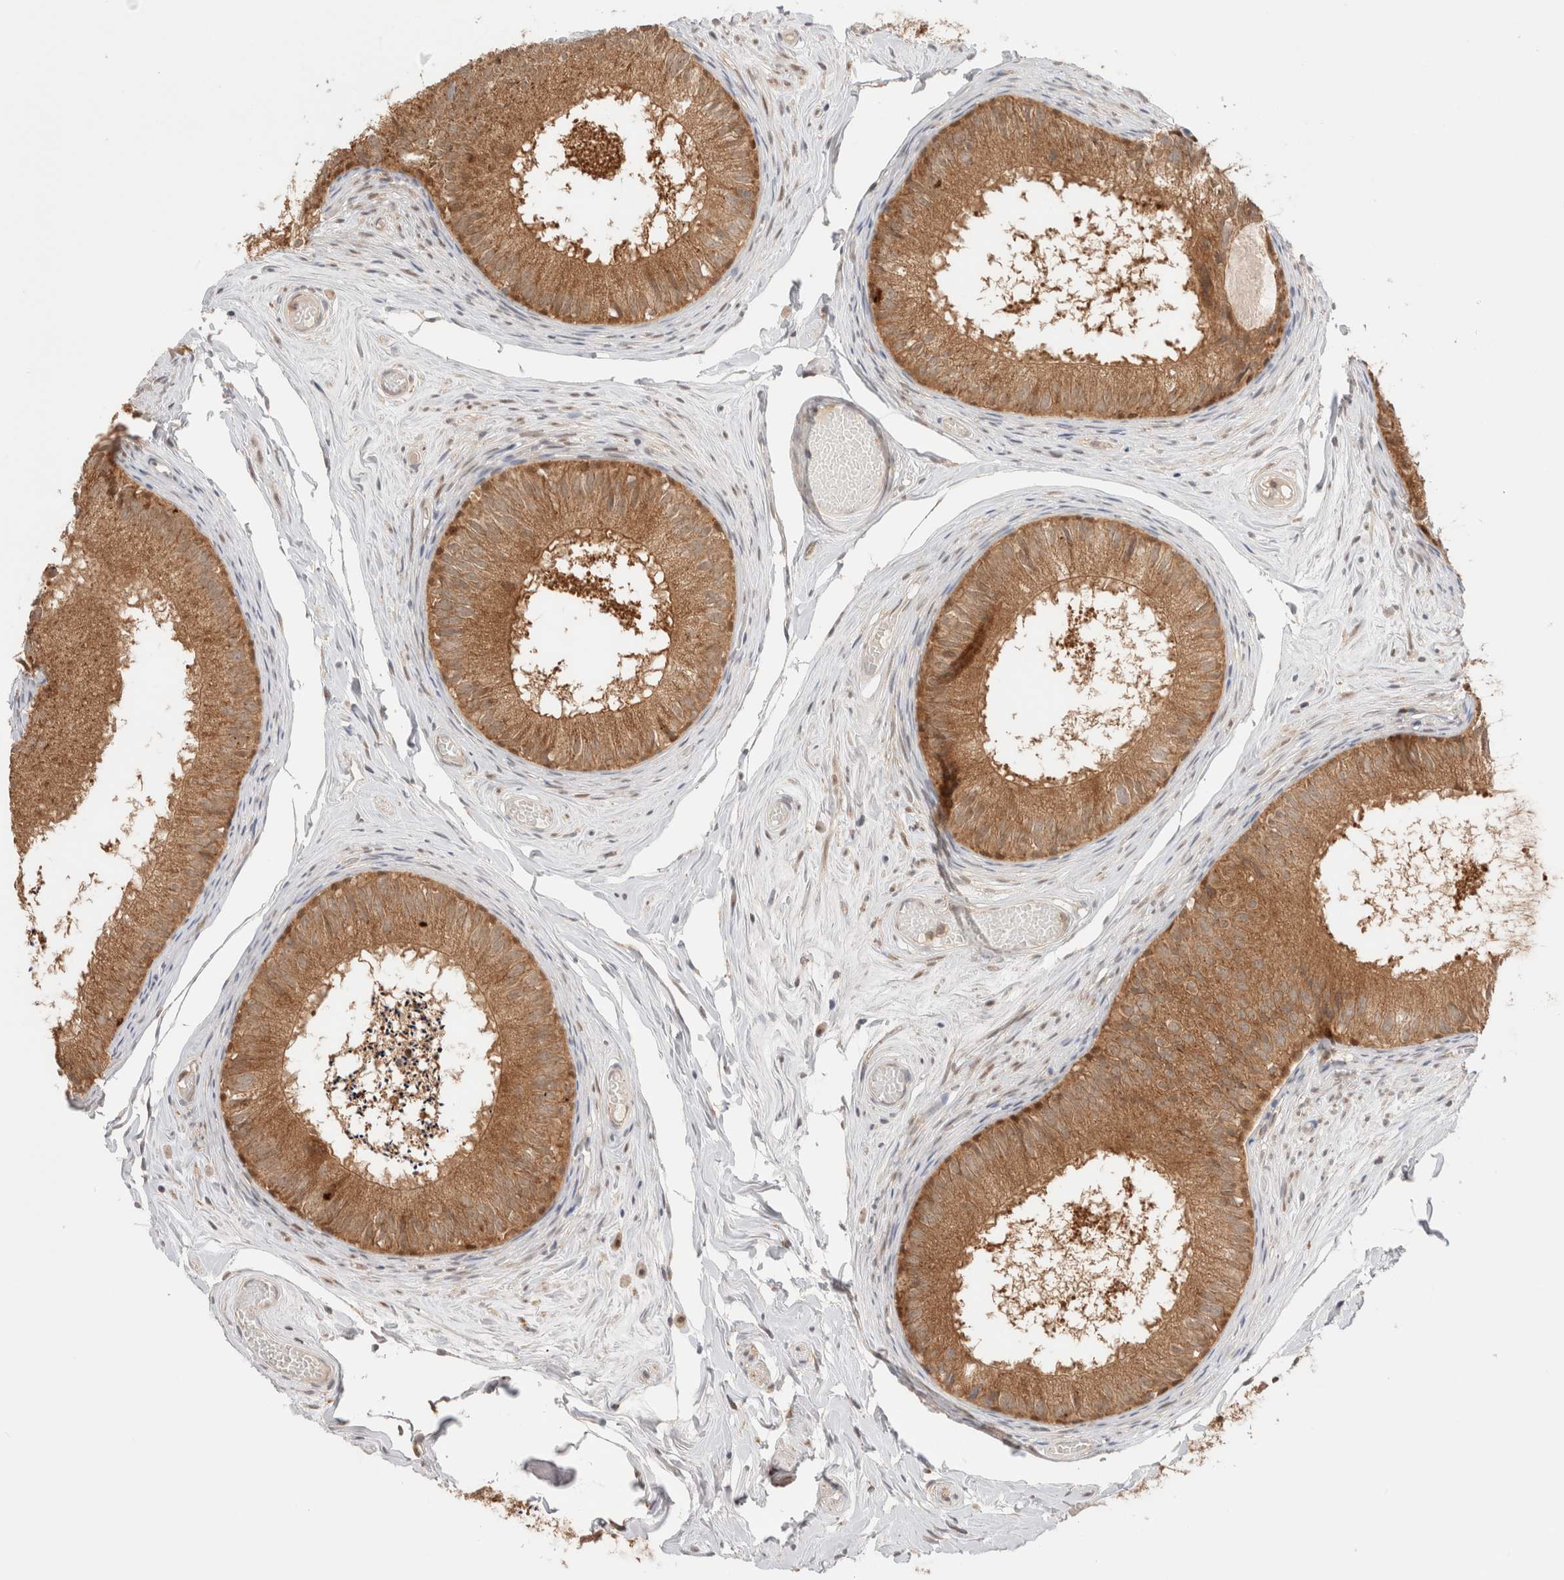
{"staining": {"intensity": "moderate", "quantity": ">75%", "location": "cytoplasmic/membranous"}, "tissue": "epididymis", "cell_type": "Glandular cells", "image_type": "normal", "snomed": [{"axis": "morphology", "description": "Normal tissue, NOS"}, {"axis": "topography", "description": "Epididymis"}], "caption": "A histopathology image showing moderate cytoplasmic/membranous staining in approximately >75% of glandular cells in unremarkable epididymis, as visualized by brown immunohistochemical staining.", "gene": "XKR4", "patient": {"sex": "male", "age": 46}}